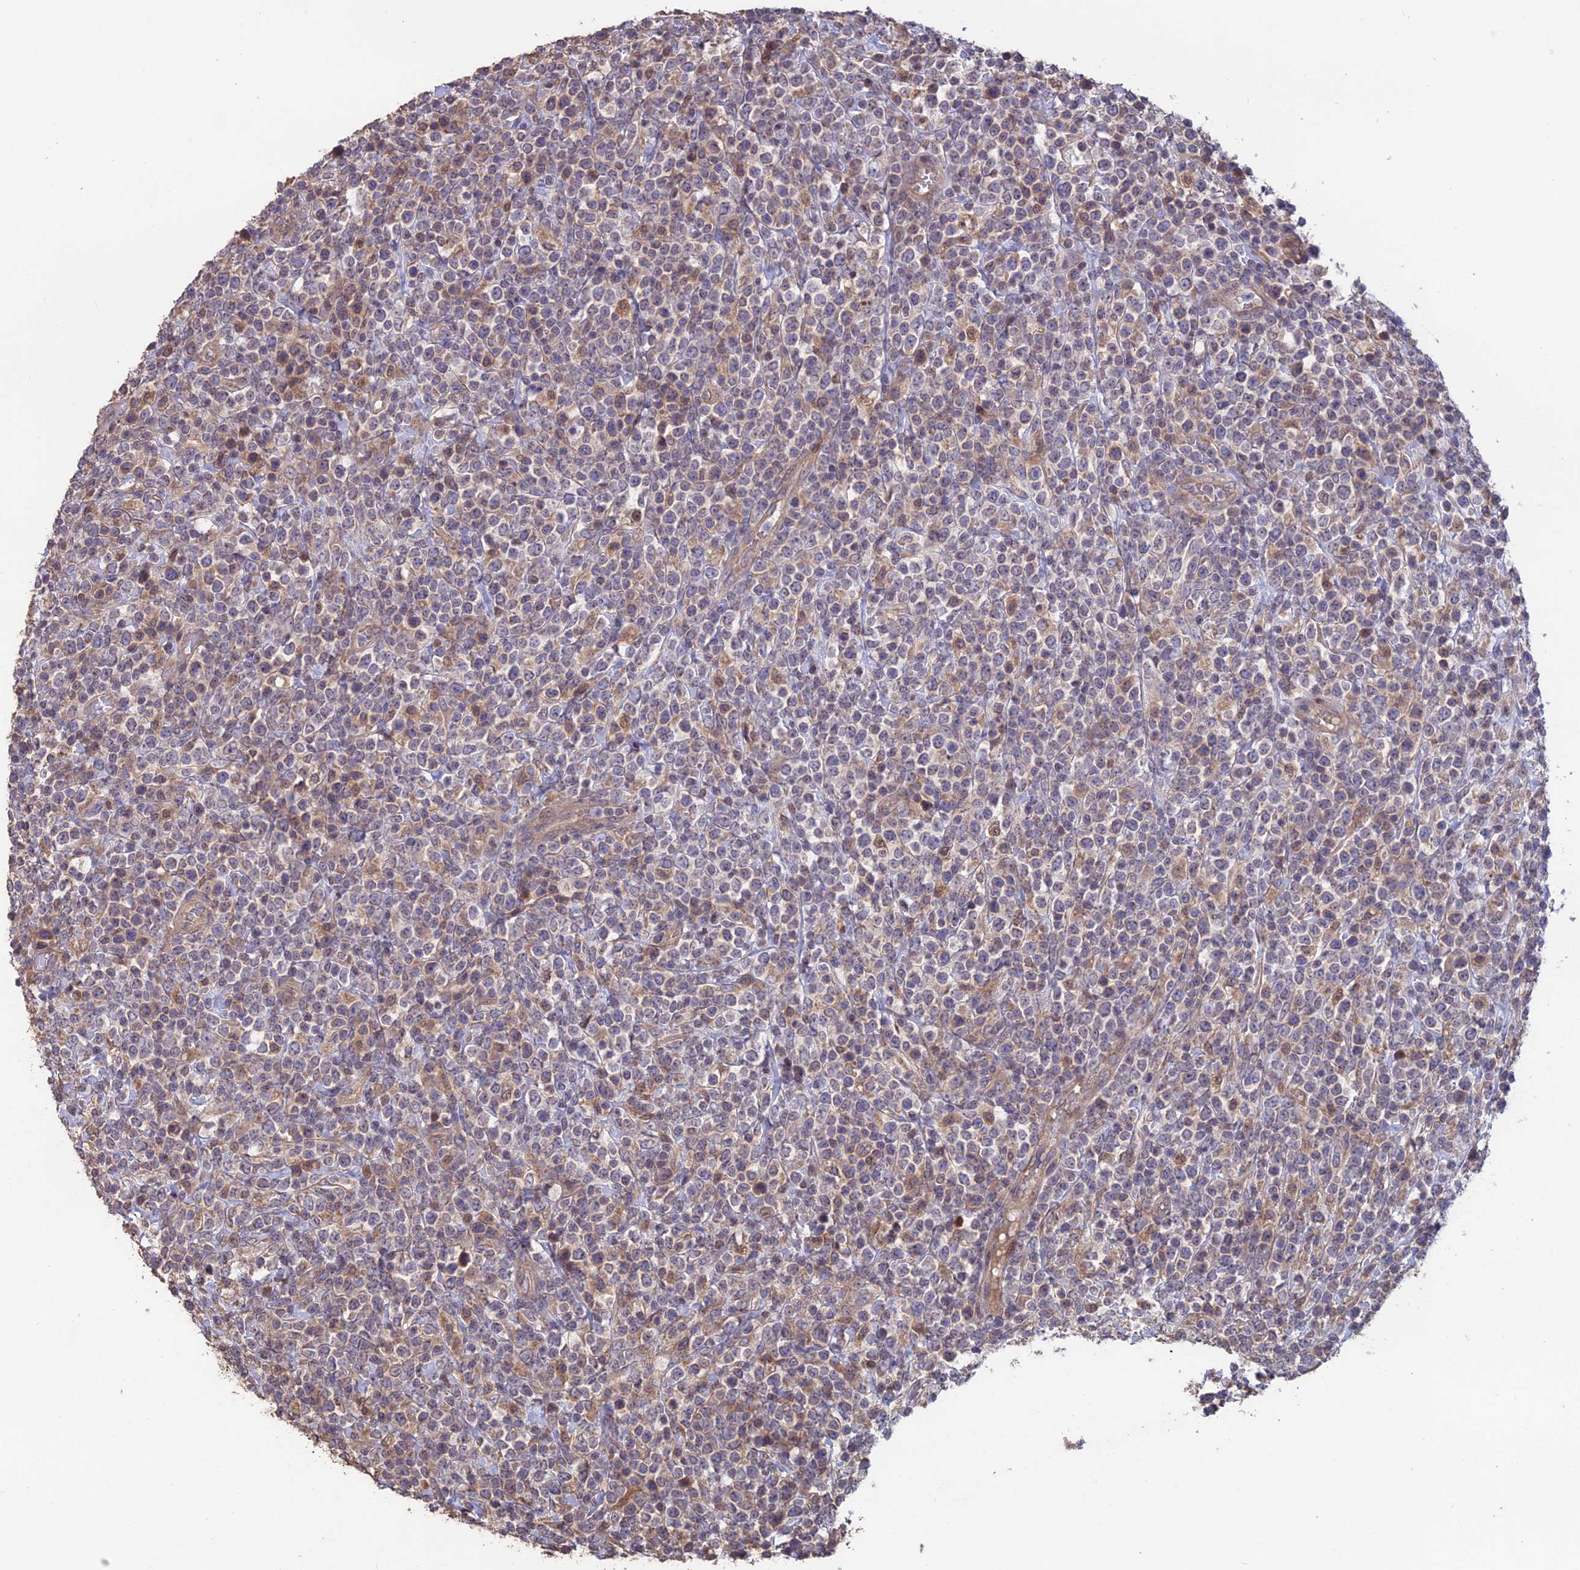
{"staining": {"intensity": "weak", "quantity": "<25%", "location": "cytoplasmic/membranous"}, "tissue": "lymphoma", "cell_type": "Tumor cells", "image_type": "cancer", "snomed": [{"axis": "morphology", "description": "Malignant lymphoma, non-Hodgkin's type, High grade"}, {"axis": "topography", "description": "Colon"}], "caption": "Immunohistochemistry of human high-grade malignant lymphoma, non-Hodgkin's type shows no positivity in tumor cells.", "gene": "SHISA5", "patient": {"sex": "female", "age": 53}}